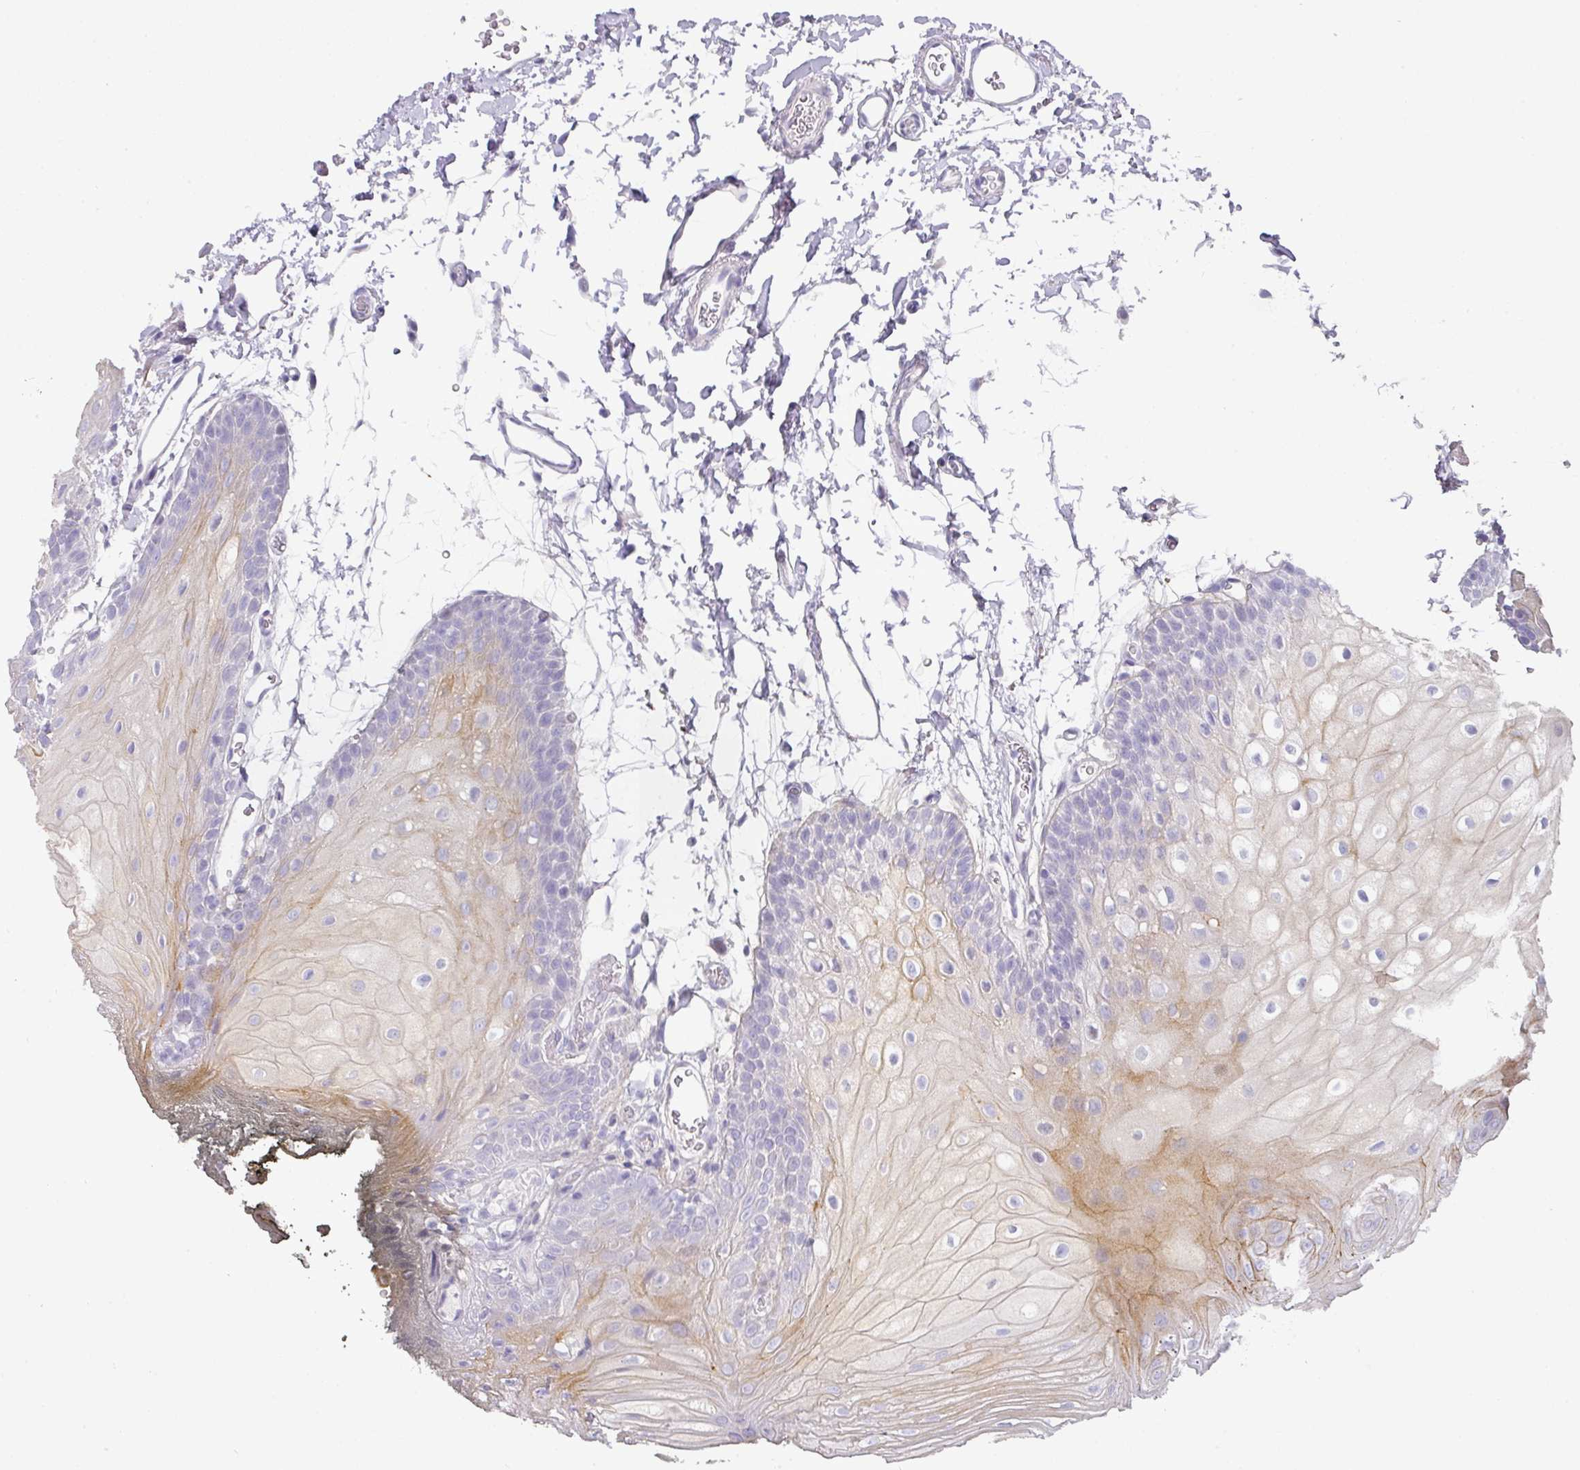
{"staining": {"intensity": "moderate", "quantity": "<25%", "location": "cytoplasmic/membranous"}, "tissue": "oral mucosa", "cell_type": "Squamous epithelial cells", "image_type": "normal", "snomed": [{"axis": "morphology", "description": "Normal tissue, NOS"}, {"axis": "morphology", "description": "Squamous cell carcinoma, NOS"}, {"axis": "topography", "description": "Oral tissue"}, {"axis": "topography", "description": "Head-Neck"}], "caption": "Oral mucosa stained with DAB immunohistochemistry shows low levels of moderate cytoplasmic/membranous staining in approximately <25% of squamous epithelial cells.", "gene": "ANKRD29", "patient": {"sex": "female", "age": 81}}